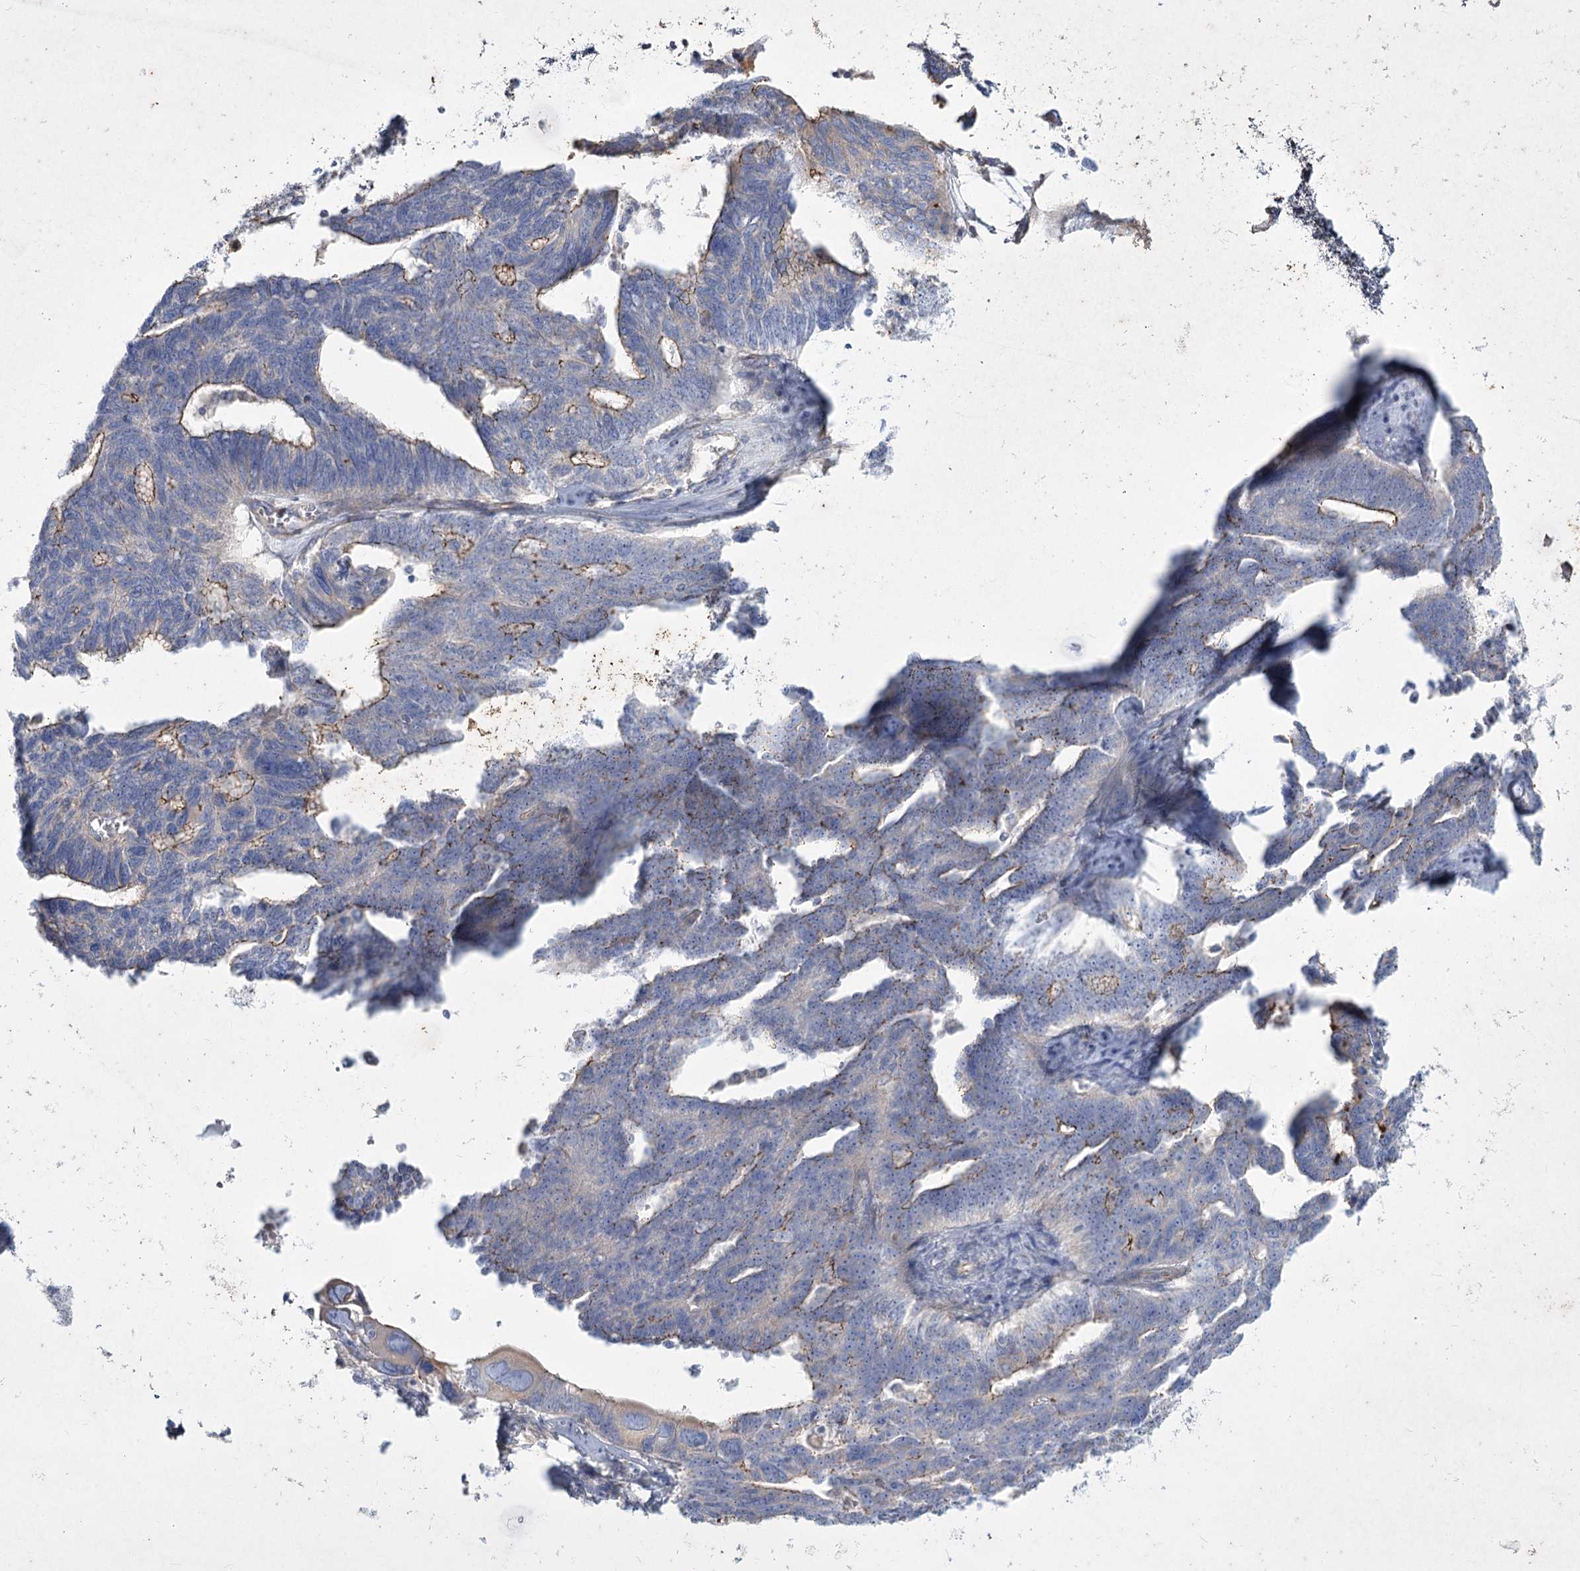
{"staining": {"intensity": "moderate", "quantity": "<25%", "location": "cytoplasmic/membranous"}, "tissue": "ovarian cancer", "cell_type": "Tumor cells", "image_type": "cancer", "snomed": [{"axis": "morphology", "description": "Cystadenocarcinoma, serous, NOS"}, {"axis": "topography", "description": "Ovary"}], "caption": "Protein staining of serous cystadenocarcinoma (ovarian) tissue shows moderate cytoplasmic/membranous staining in approximately <25% of tumor cells.", "gene": "LDLRAD3", "patient": {"sex": "female", "age": 79}}